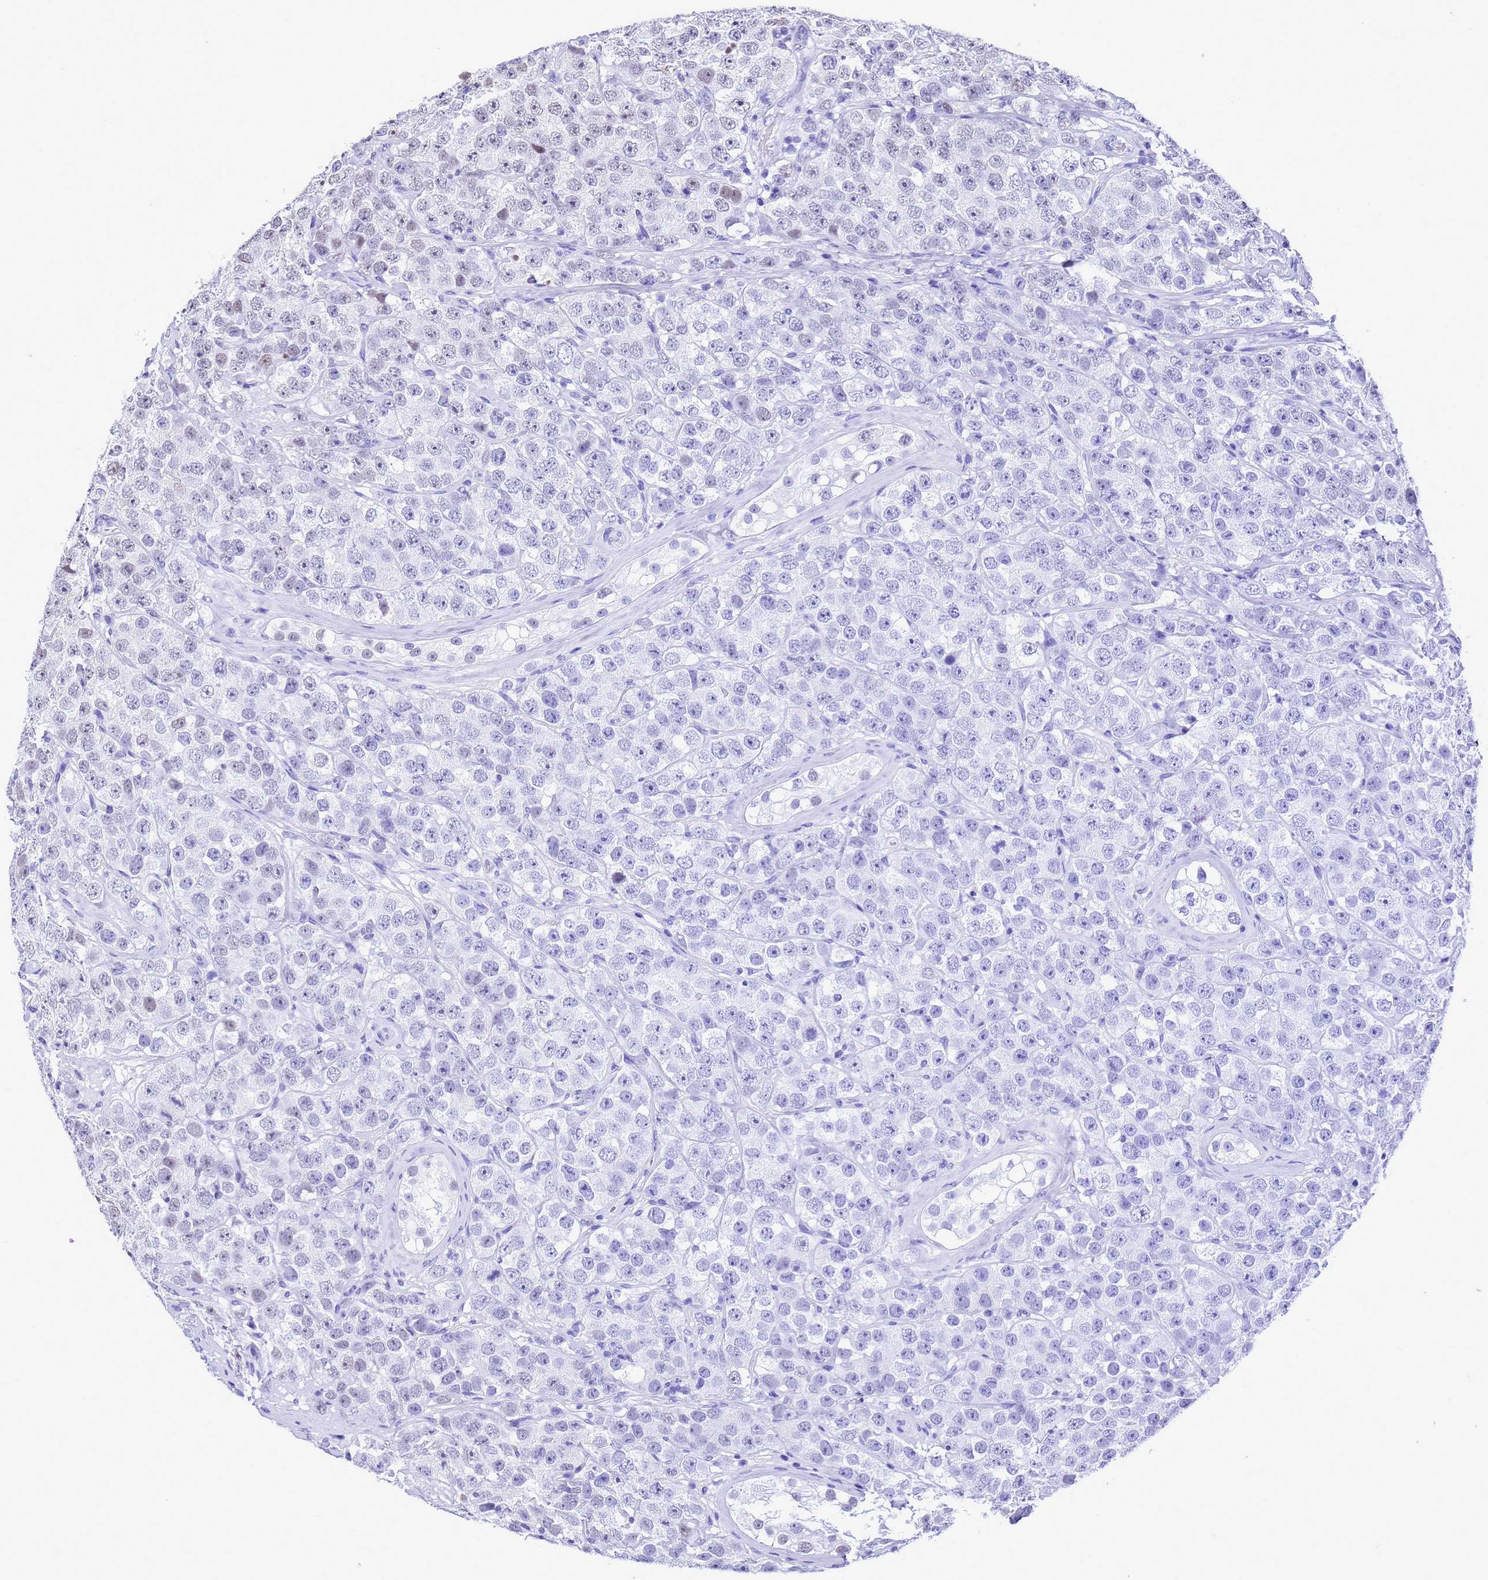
{"staining": {"intensity": "moderate", "quantity": ">75%", "location": "nuclear"}, "tissue": "testis cancer", "cell_type": "Tumor cells", "image_type": "cancer", "snomed": [{"axis": "morphology", "description": "Seminoma, NOS"}, {"axis": "topography", "description": "Testis"}], "caption": "Moderate nuclear expression is appreciated in about >75% of tumor cells in testis cancer (seminoma). Nuclei are stained in blue.", "gene": "SART3", "patient": {"sex": "male", "age": 28}}